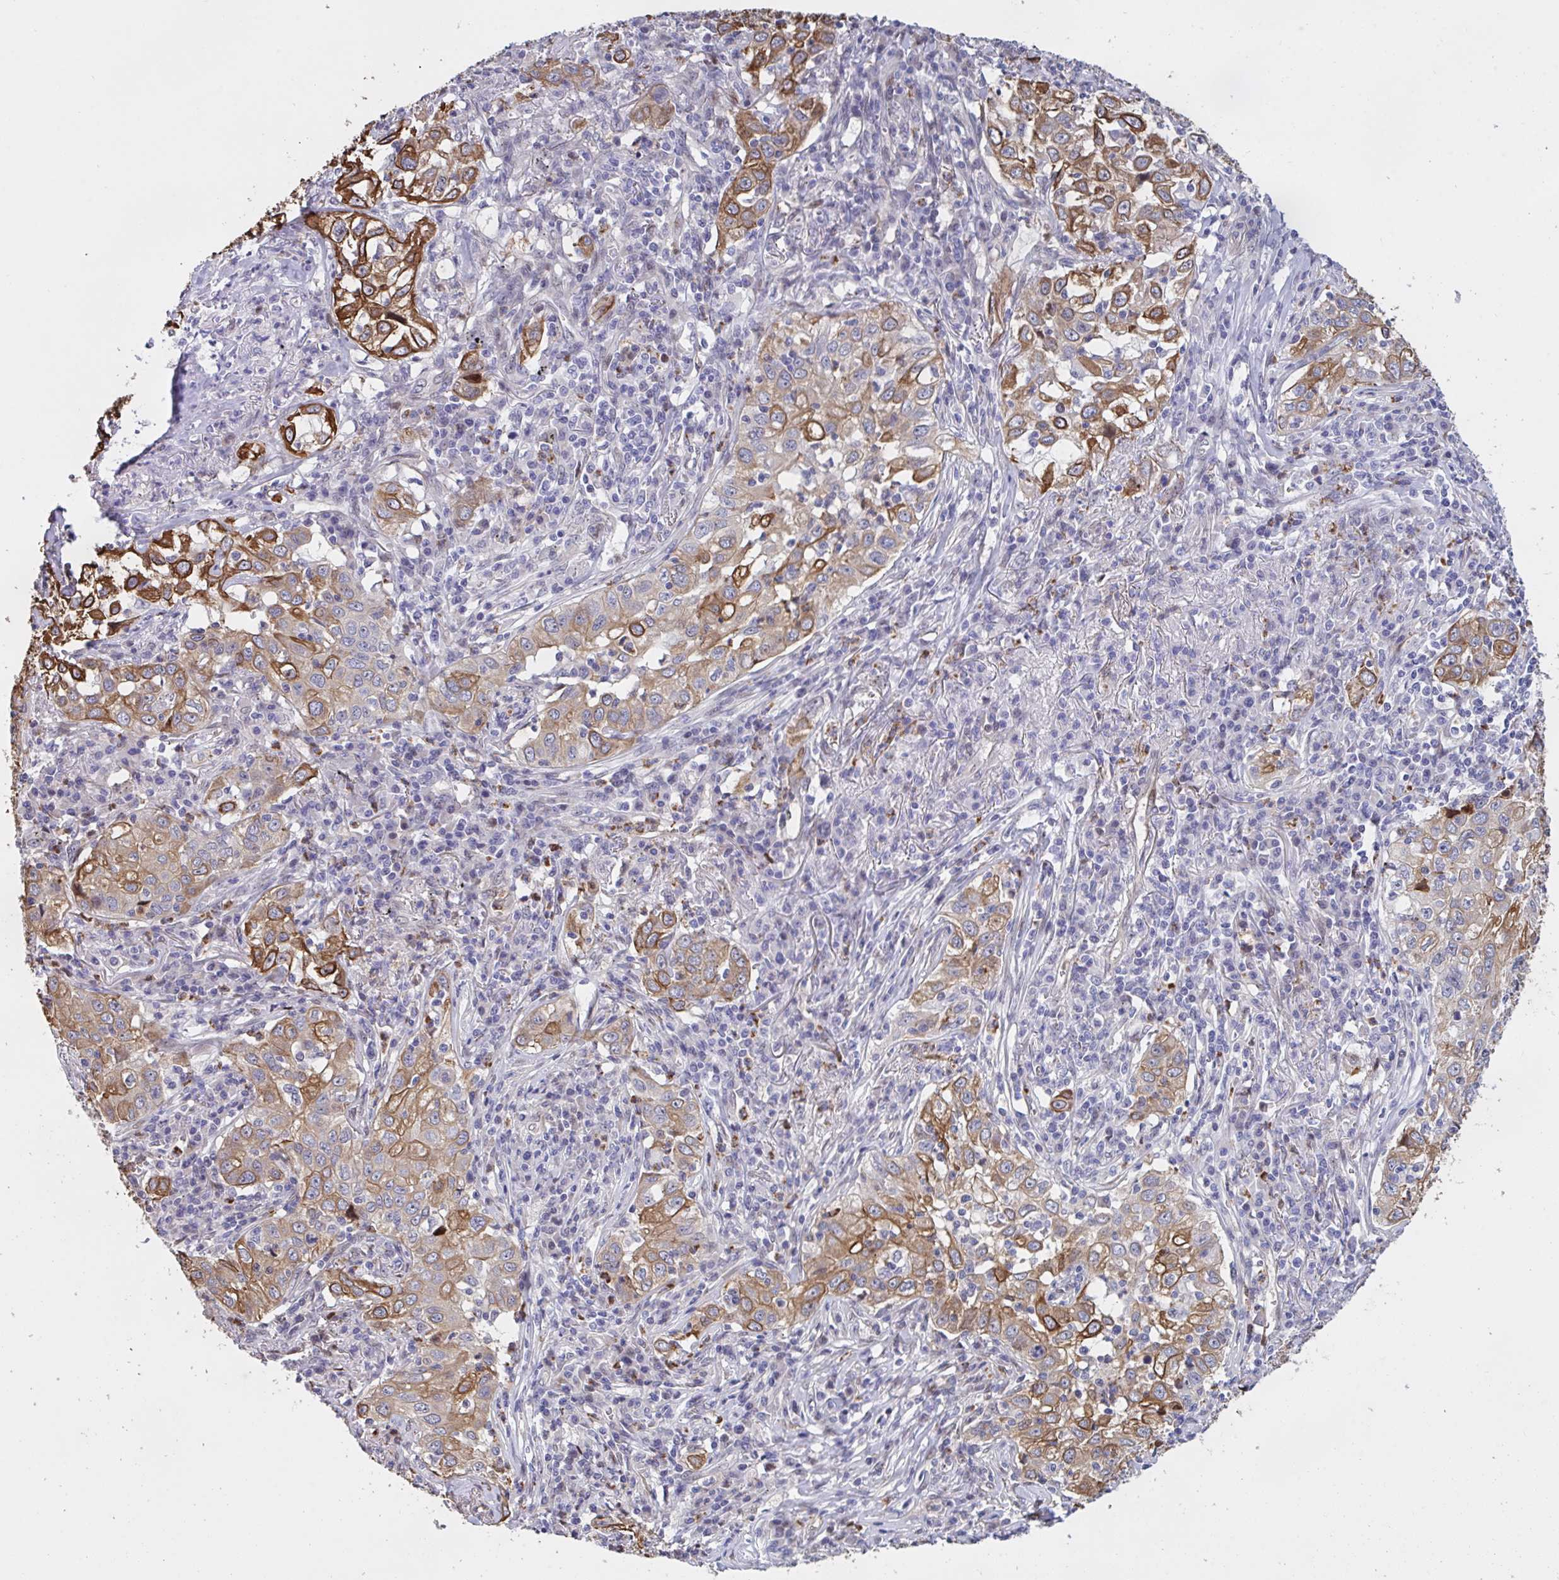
{"staining": {"intensity": "moderate", "quantity": ">75%", "location": "cytoplasmic/membranous"}, "tissue": "lung cancer", "cell_type": "Tumor cells", "image_type": "cancer", "snomed": [{"axis": "morphology", "description": "Squamous cell carcinoma, NOS"}, {"axis": "topography", "description": "Lung"}], "caption": "Protein staining exhibits moderate cytoplasmic/membranous expression in about >75% of tumor cells in squamous cell carcinoma (lung).", "gene": "PELI2", "patient": {"sex": "male", "age": 71}}